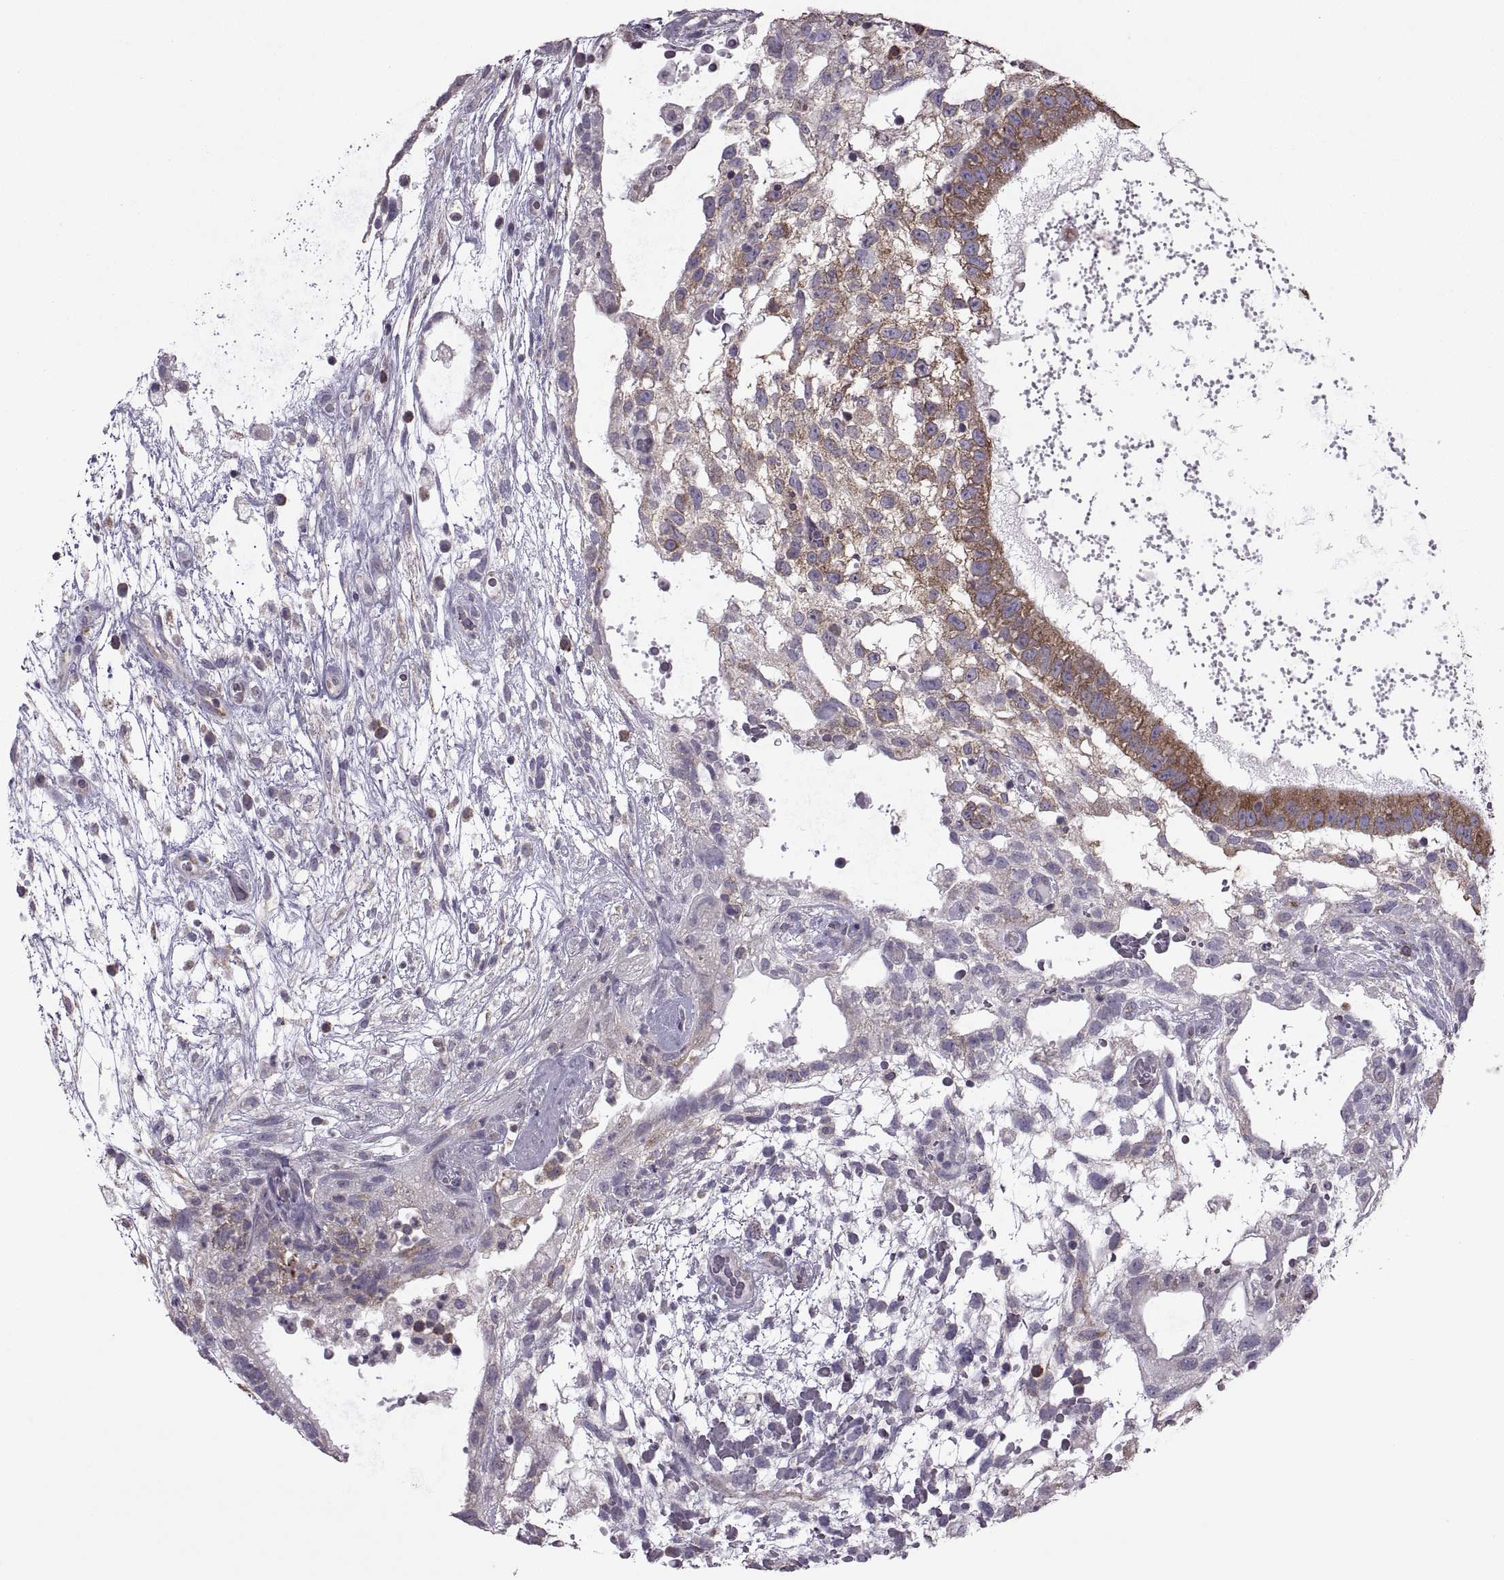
{"staining": {"intensity": "strong", "quantity": "<25%", "location": "cytoplasmic/membranous"}, "tissue": "testis cancer", "cell_type": "Tumor cells", "image_type": "cancer", "snomed": [{"axis": "morphology", "description": "Normal tissue, NOS"}, {"axis": "morphology", "description": "Carcinoma, Embryonal, NOS"}, {"axis": "topography", "description": "Testis"}], "caption": "The histopathology image shows staining of testis cancer, revealing strong cytoplasmic/membranous protein staining (brown color) within tumor cells. The protein of interest is shown in brown color, while the nuclei are stained blue.", "gene": "PABPC1", "patient": {"sex": "male", "age": 32}}